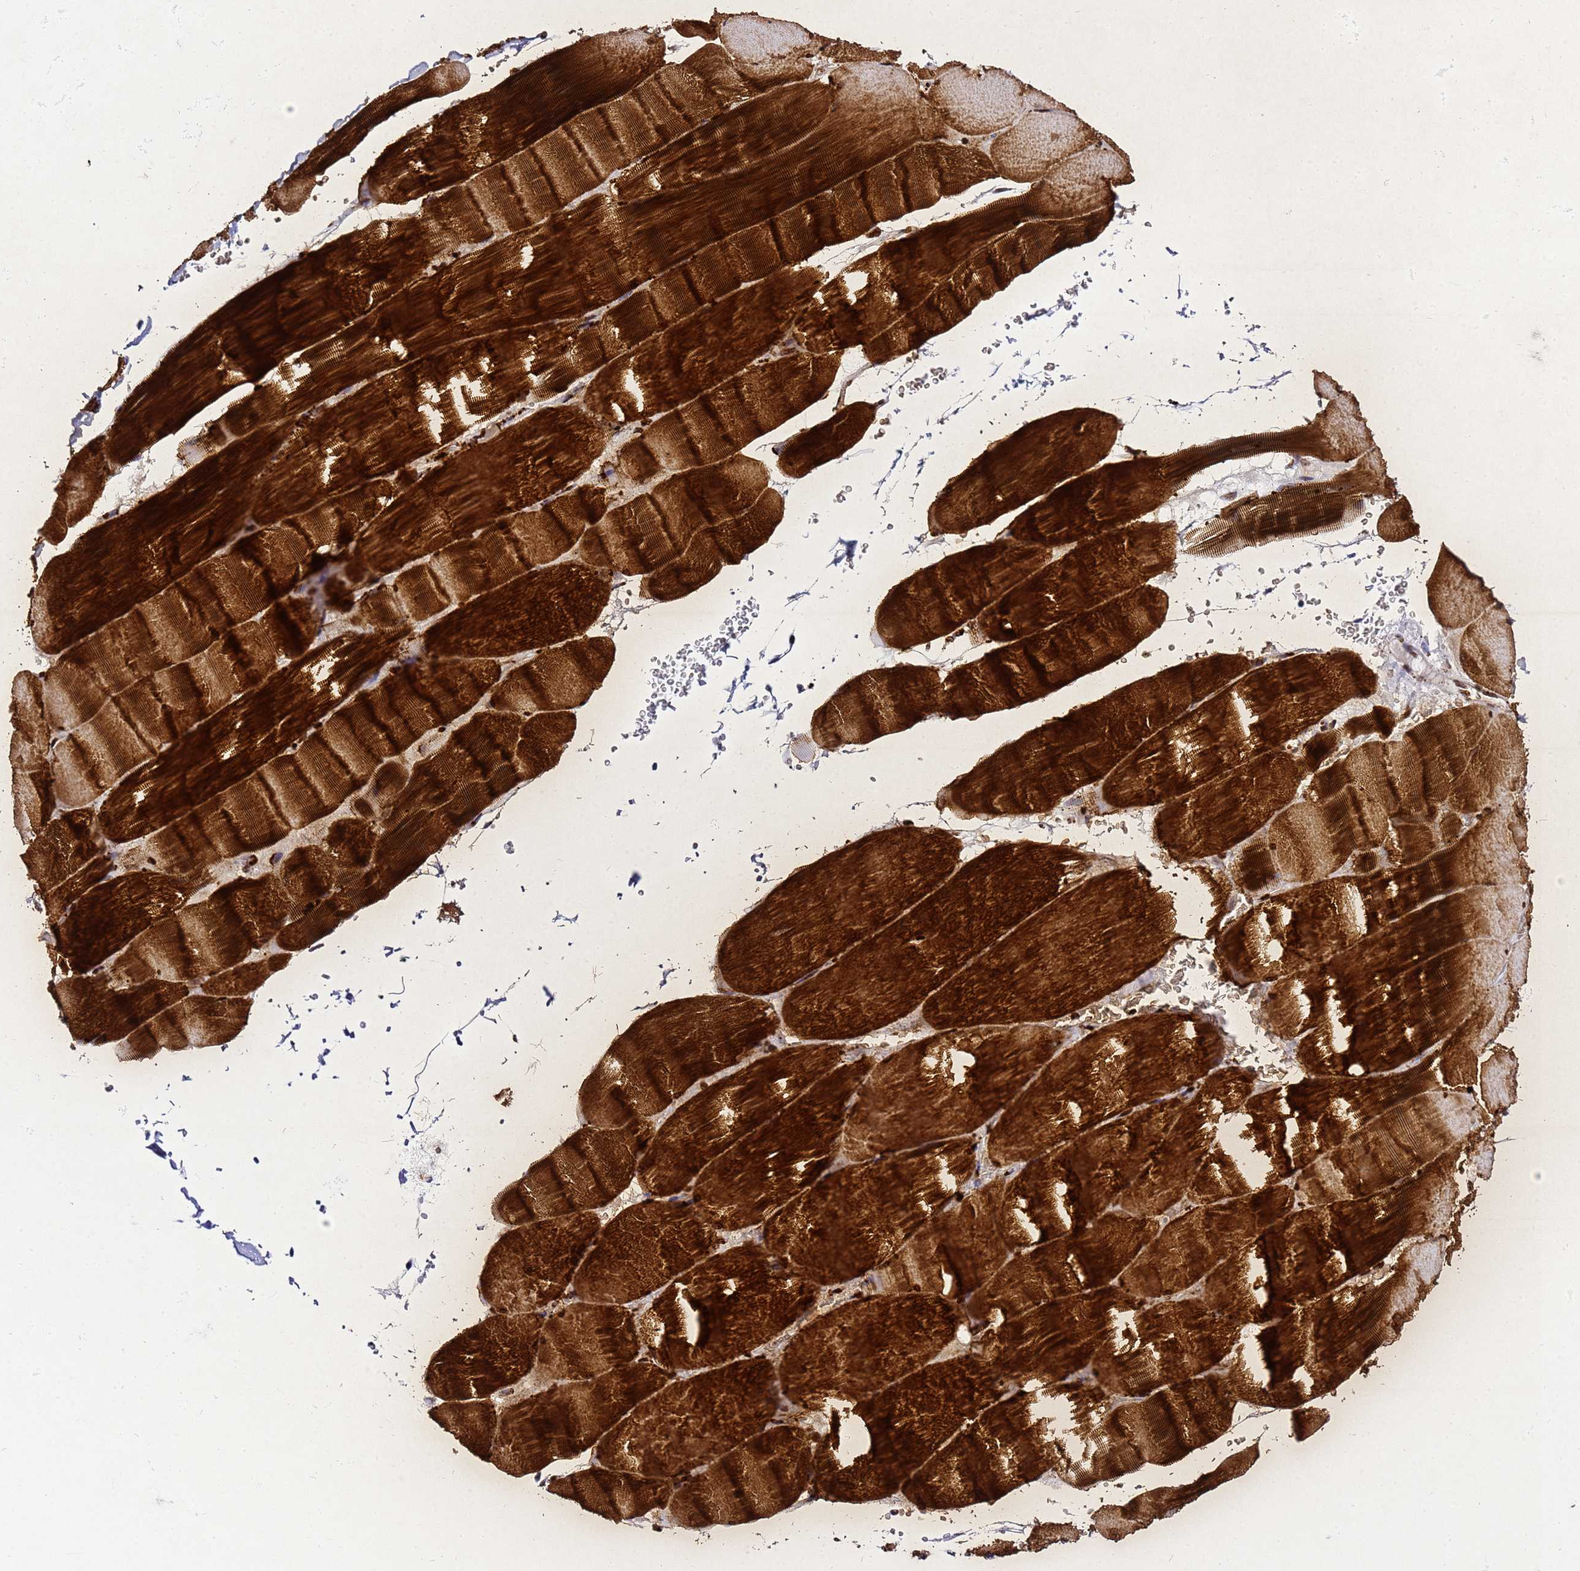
{"staining": {"intensity": "strong", "quantity": ">75%", "location": "cytoplasmic/membranous,nuclear"}, "tissue": "skeletal muscle", "cell_type": "Myocytes", "image_type": "normal", "snomed": [{"axis": "morphology", "description": "Normal tissue, NOS"}, {"axis": "topography", "description": "Skeletal muscle"}, {"axis": "topography", "description": "Head-Neck"}], "caption": "Immunohistochemistry (IHC) micrograph of unremarkable skeletal muscle stained for a protein (brown), which reveals high levels of strong cytoplasmic/membranous,nuclear positivity in approximately >75% of myocytes.", "gene": "ZNF417", "patient": {"sex": "male", "age": 66}}